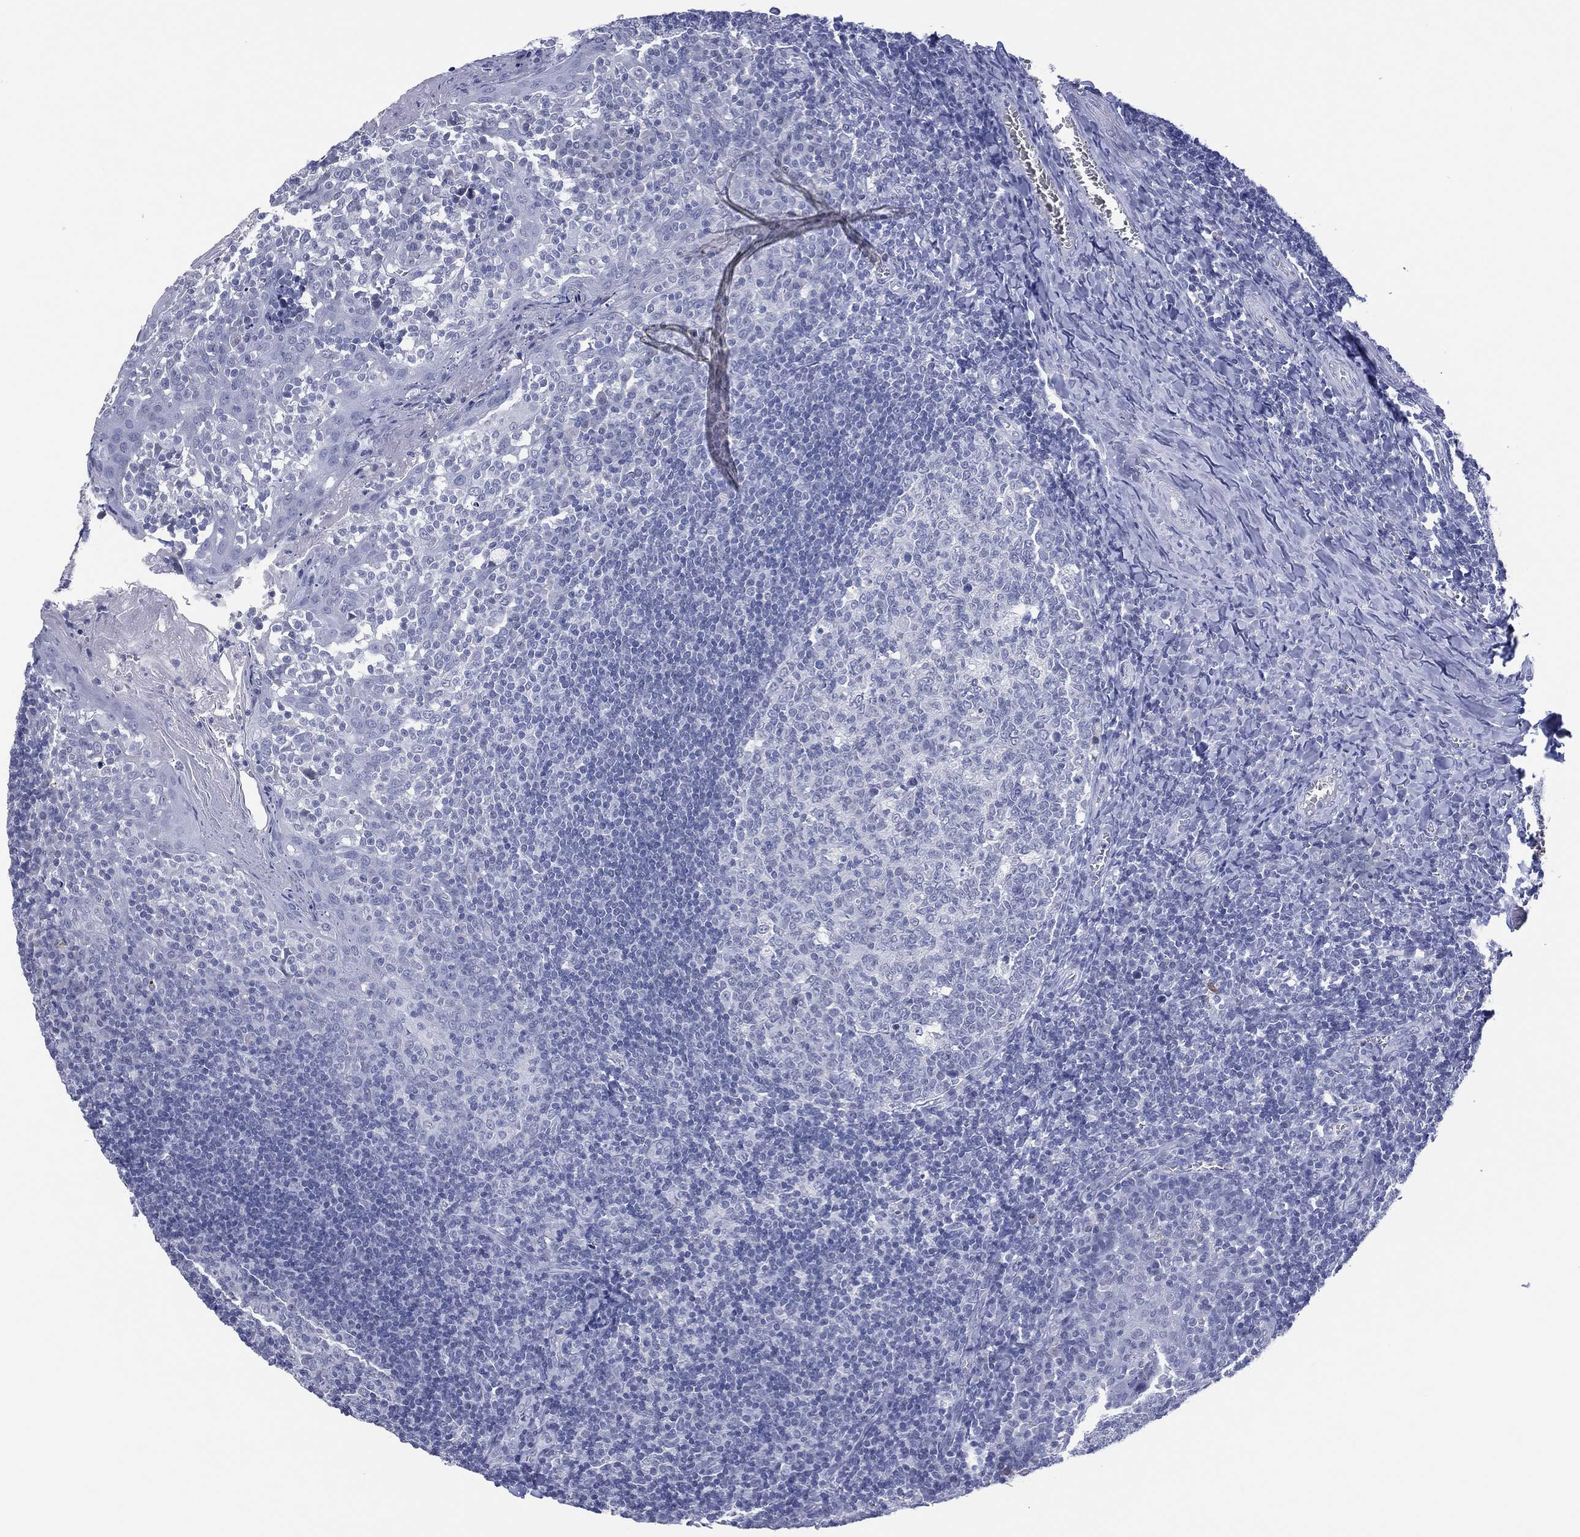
{"staining": {"intensity": "negative", "quantity": "none", "location": "none"}, "tissue": "tonsil", "cell_type": "Germinal center cells", "image_type": "normal", "snomed": [{"axis": "morphology", "description": "Normal tissue, NOS"}, {"axis": "topography", "description": "Tonsil"}], "caption": "Protein analysis of normal tonsil displays no significant staining in germinal center cells.", "gene": "UTF1", "patient": {"sex": "female", "age": 13}}